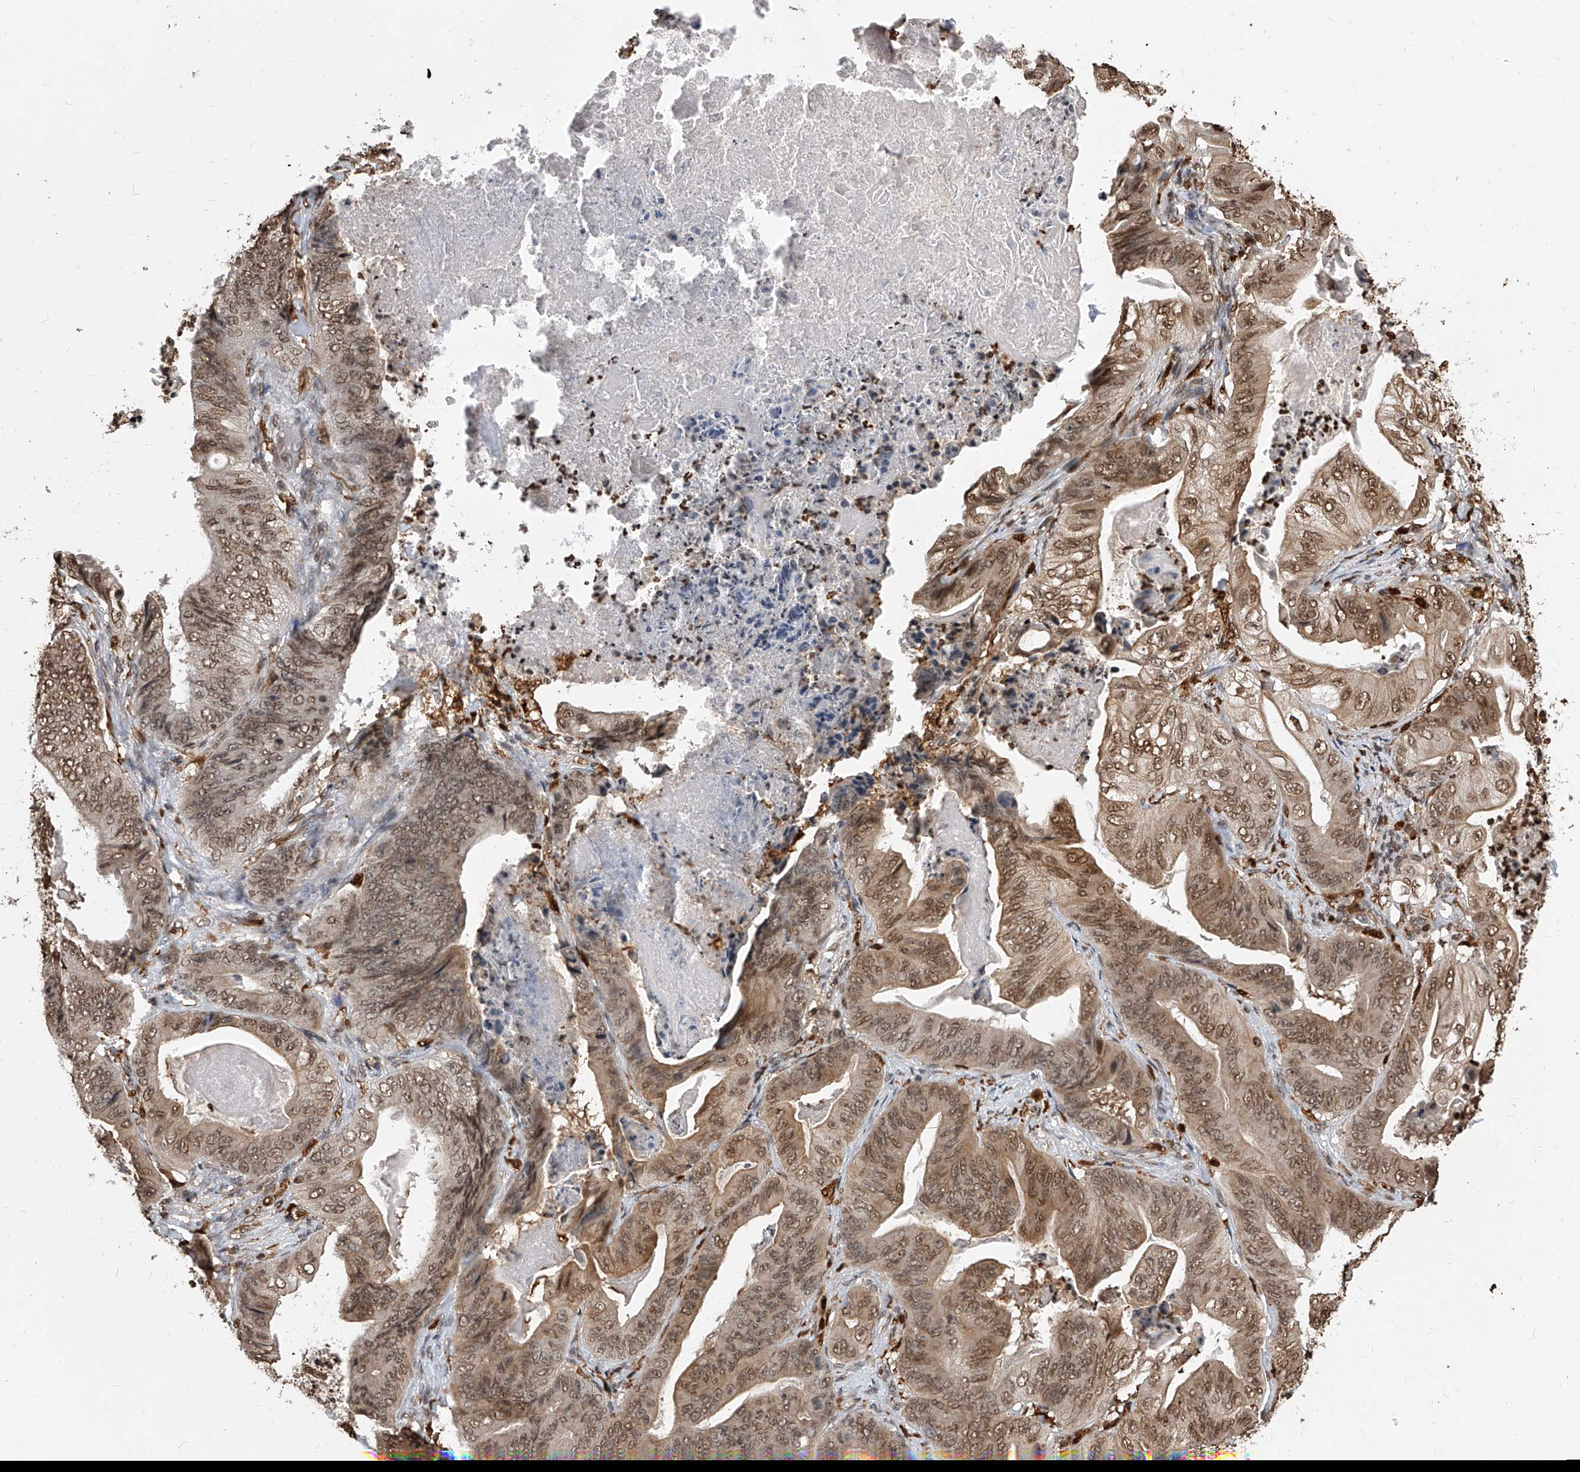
{"staining": {"intensity": "moderate", "quantity": ">75%", "location": "cytoplasmic/membranous,nuclear"}, "tissue": "stomach cancer", "cell_type": "Tumor cells", "image_type": "cancer", "snomed": [{"axis": "morphology", "description": "Adenocarcinoma, NOS"}, {"axis": "topography", "description": "Stomach"}], "caption": "Stomach adenocarcinoma was stained to show a protein in brown. There is medium levels of moderate cytoplasmic/membranous and nuclear expression in about >75% of tumor cells.", "gene": "CFAP410", "patient": {"sex": "female", "age": 73}}